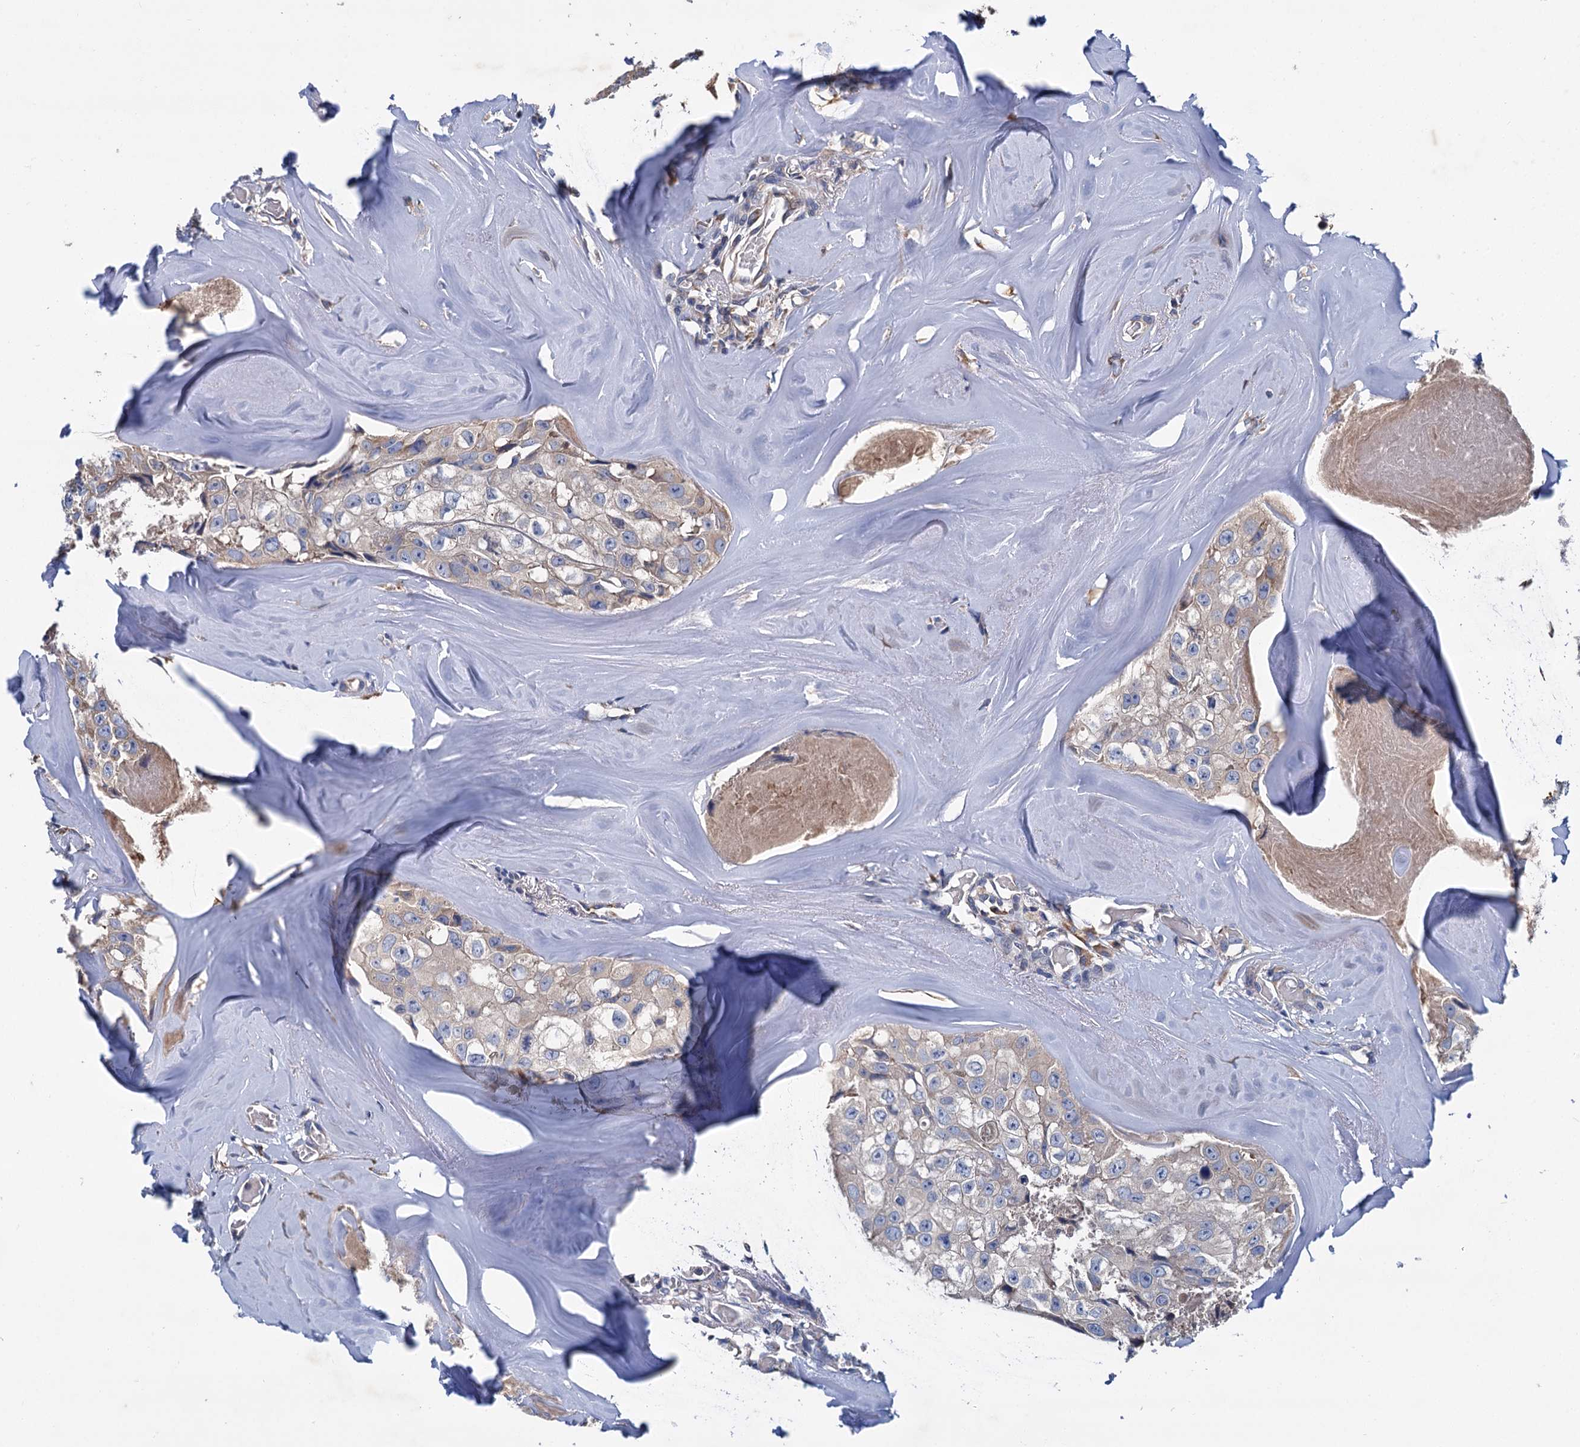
{"staining": {"intensity": "moderate", "quantity": "<25%", "location": "cytoplasmic/membranous"}, "tissue": "head and neck cancer", "cell_type": "Tumor cells", "image_type": "cancer", "snomed": [{"axis": "morphology", "description": "Adenocarcinoma, NOS"}, {"axis": "morphology", "description": "Adenocarcinoma, metastatic, NOS"}, {"axis": "topography", "description": "Head-Neck"}], "caption": "Brown immunohistochemical staining in human head and neck cancer displays moderate cytoplasmic/membranous positivity in approximately <25% of tumor cells.", "gene": "LINS1", "patient": {"sex": "male", "age": 75}}